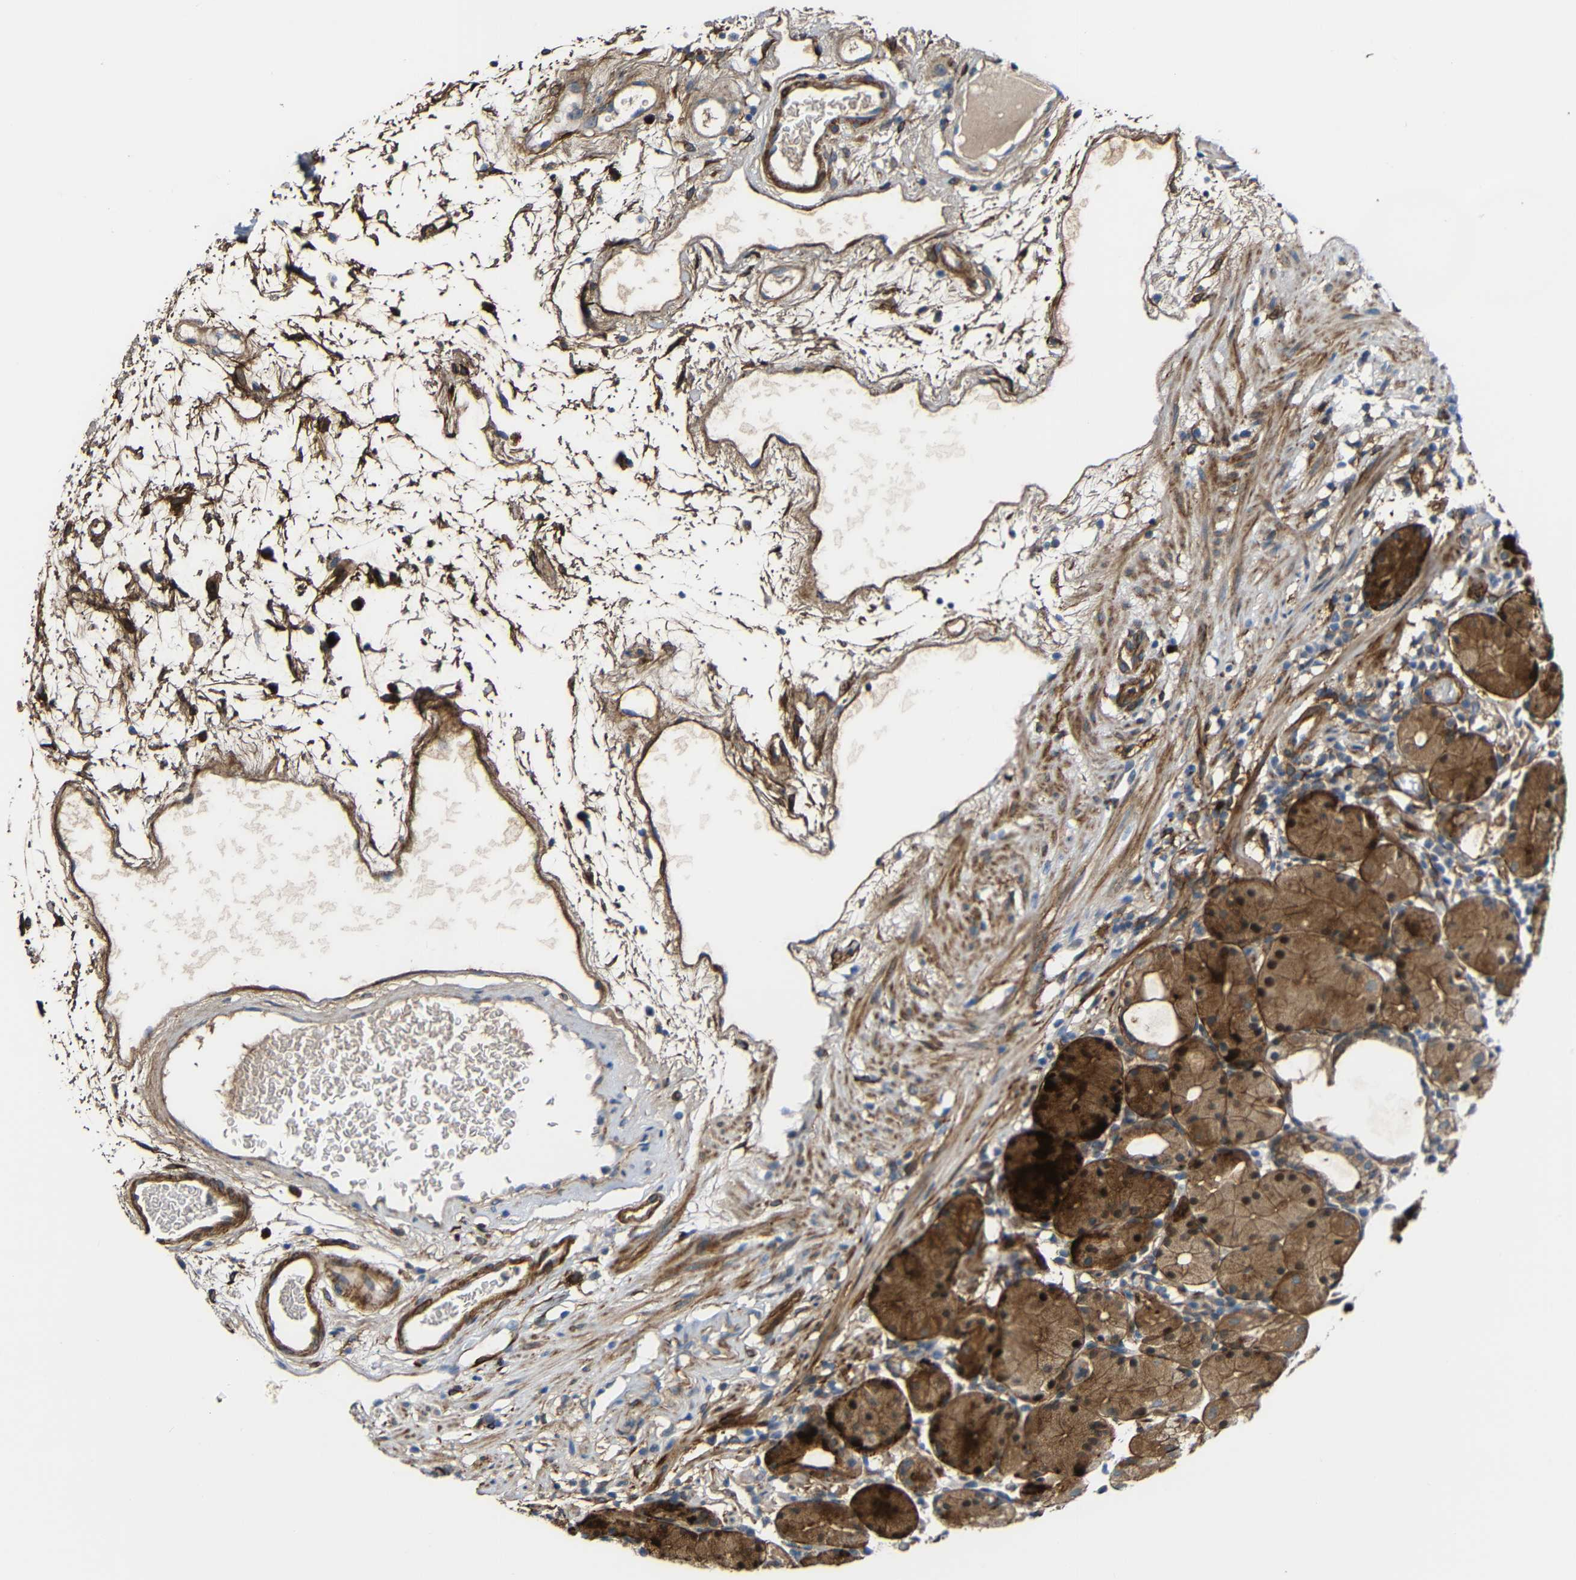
{"staining": {"intensity": "strong", "quantity": "<25%", "location": "cytoplasmic/membranous,nuclear"}, "tissue": "stomach", "cell_type": "Glandular cells", "image_type": "normal", "snomed": [{"axis": "morphology", "description": "Normal tissue, NOS"}, {"axis": "topography", "description": "Stomach"}, {"axis": "topography", "description": "Stomach, lower"}], "caption": "Immunohistochemical staining of normal human stomach reveals strong cytoplasmic/membranous,nuclear protein positivity in about <25% of glandular cells.", "gene": "DCLK1", "patient": {"sex": "female", "age": 75}}